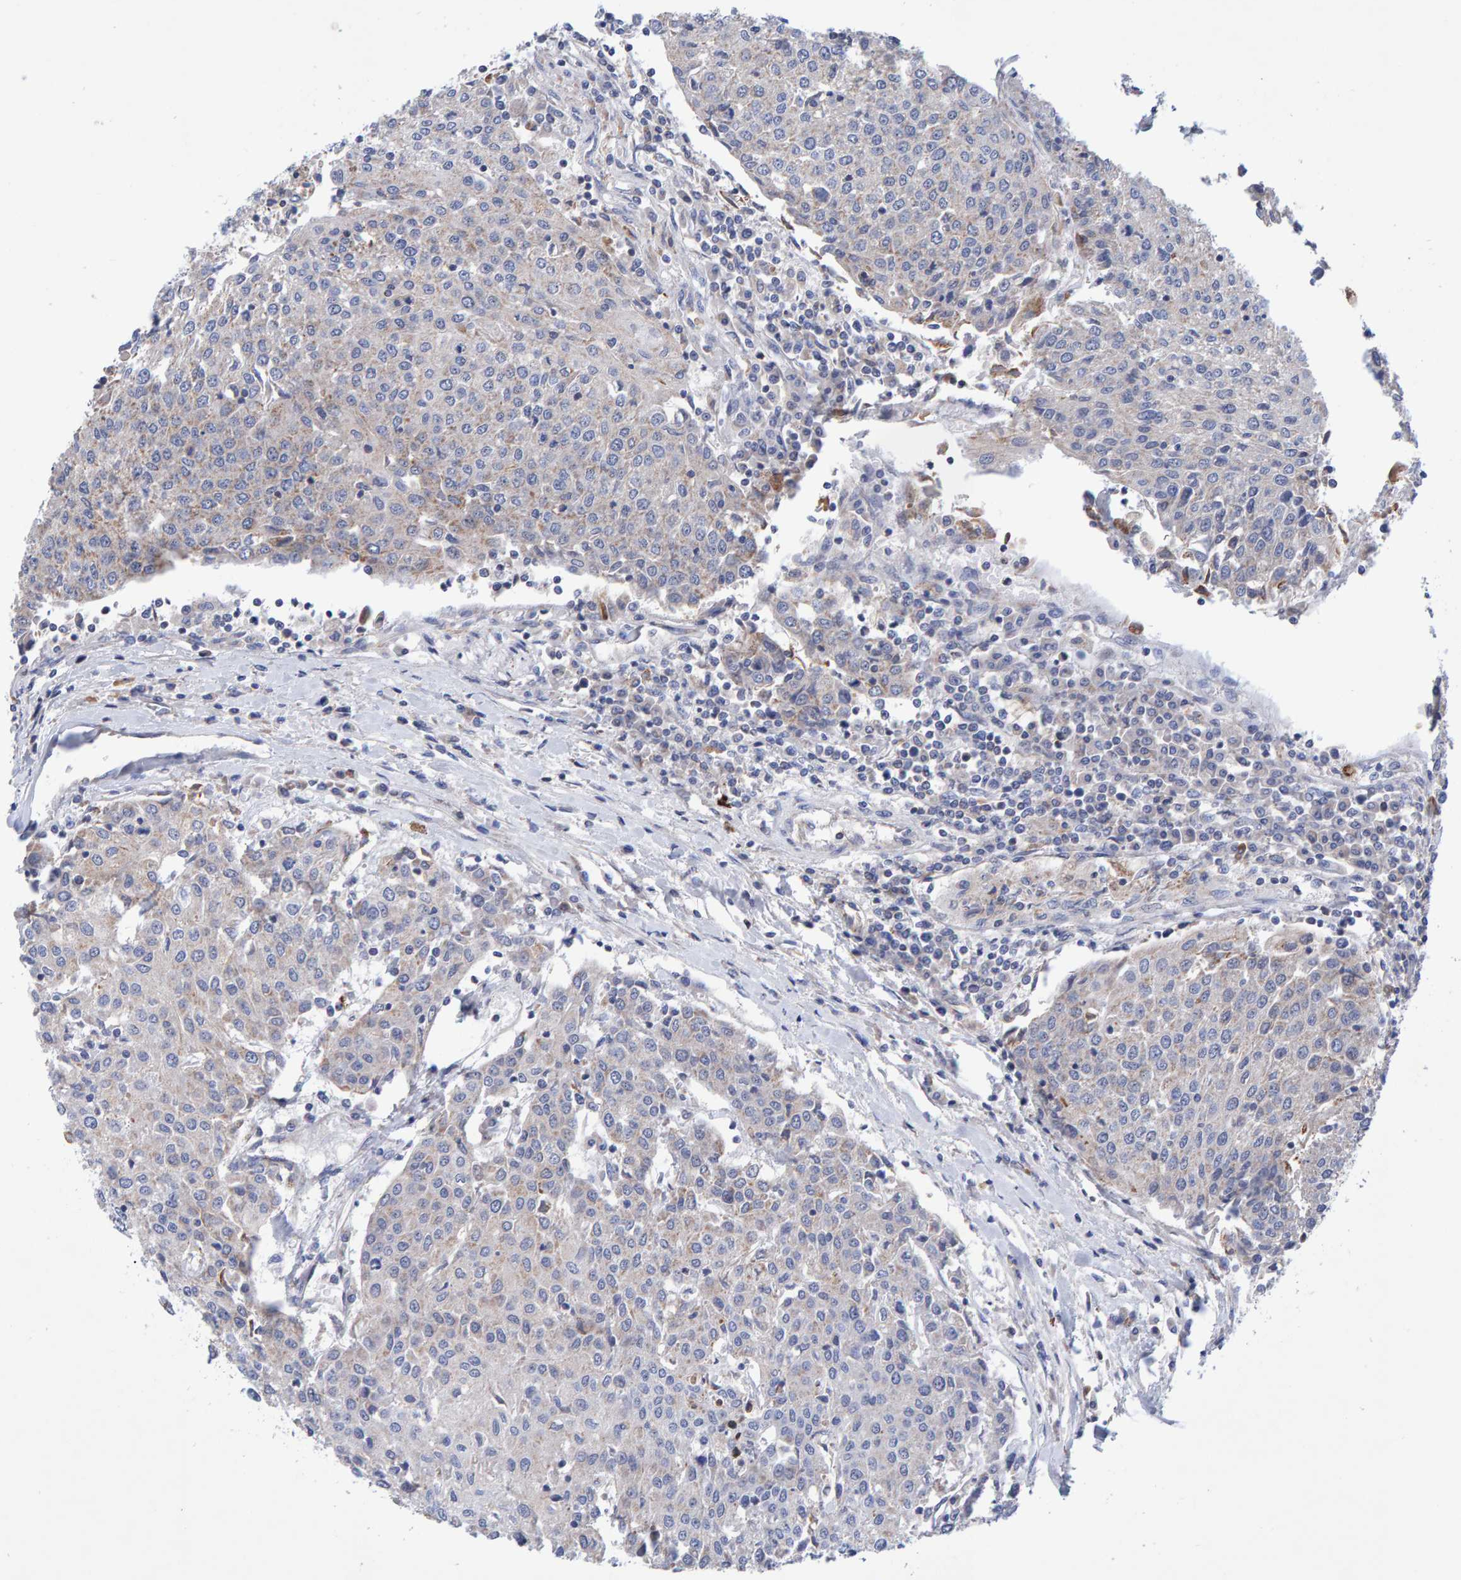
{"staining": {"intensity": "negative", "quantity": "none", "location": "none"}, "tissue": "urothelial cancer", "cell_type": "Tumor cells", "image_type": "cancer", "snomed": [{"axis": "morphology", "description": "Urothelial carcinoma, High grade"}, {"axis": "topography", "description": "Urinary bladder"}], "caption": "This is a photomicrograph of immunohistochemistry (IHC) staining of urothelial cancer, which shows no expression in tumor cells.", "gene": "EFR3A", "patient": {"sex": "female", "age": 85}}